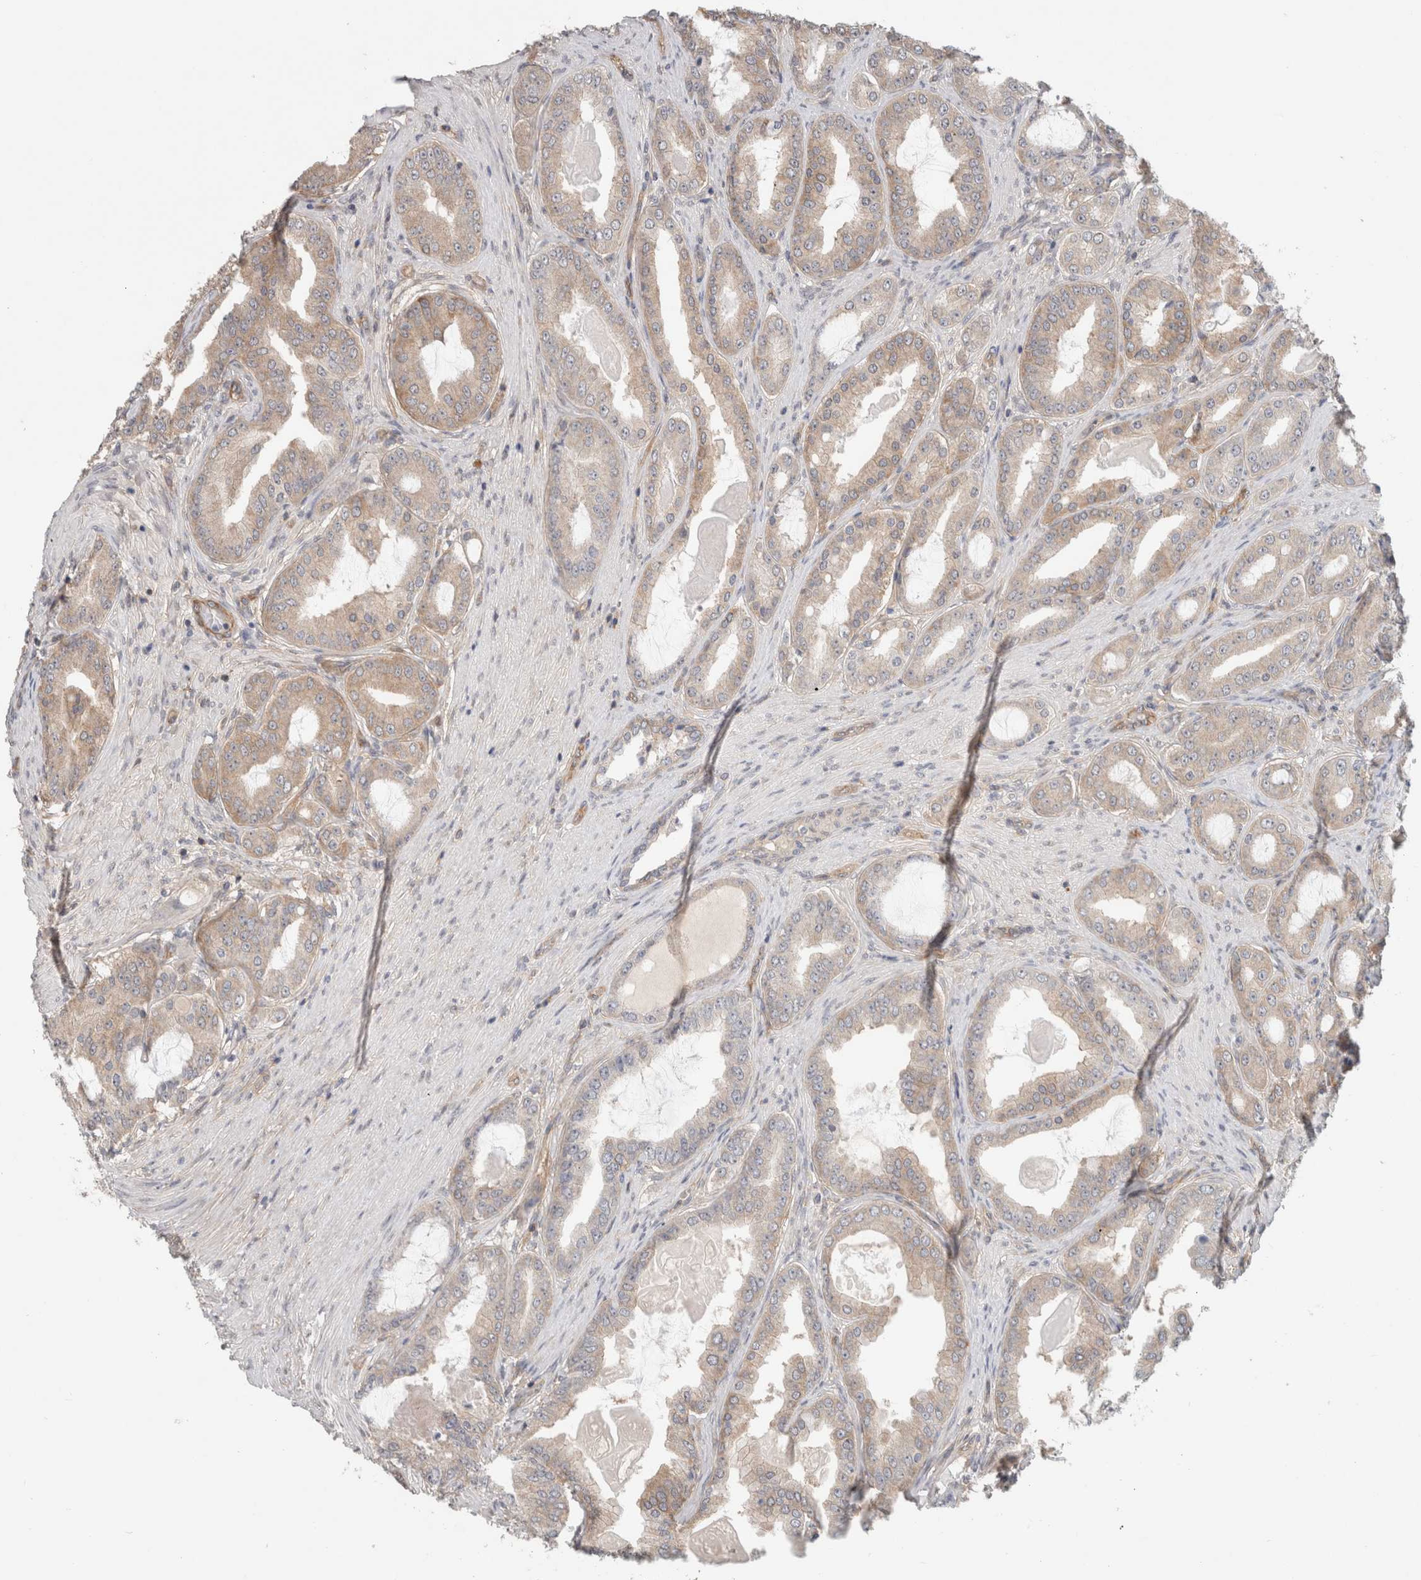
{"staining": {"intensity": "weak", "quantity": "25%-75%", "location": "cytoplasmic/membranous"}, "tissue": "prostate cancer", "cell_type": "Tumor cells", "image_type": "cancer", "snomed": [{"axis": "morphology", "description": "Adenocarcinoma, High grade"}, {"axis": "topography", "description": "Prostate"}], "caption": "Prostate cancer (high-grade adenocarcinoma) stained with a brown dye exhibits weak cytoplasmic/membranous positive expression in approximately 25%-75% of tumor cells.", "gene": "RASAL2", "patient": {"sex": "male", "age": 60}}